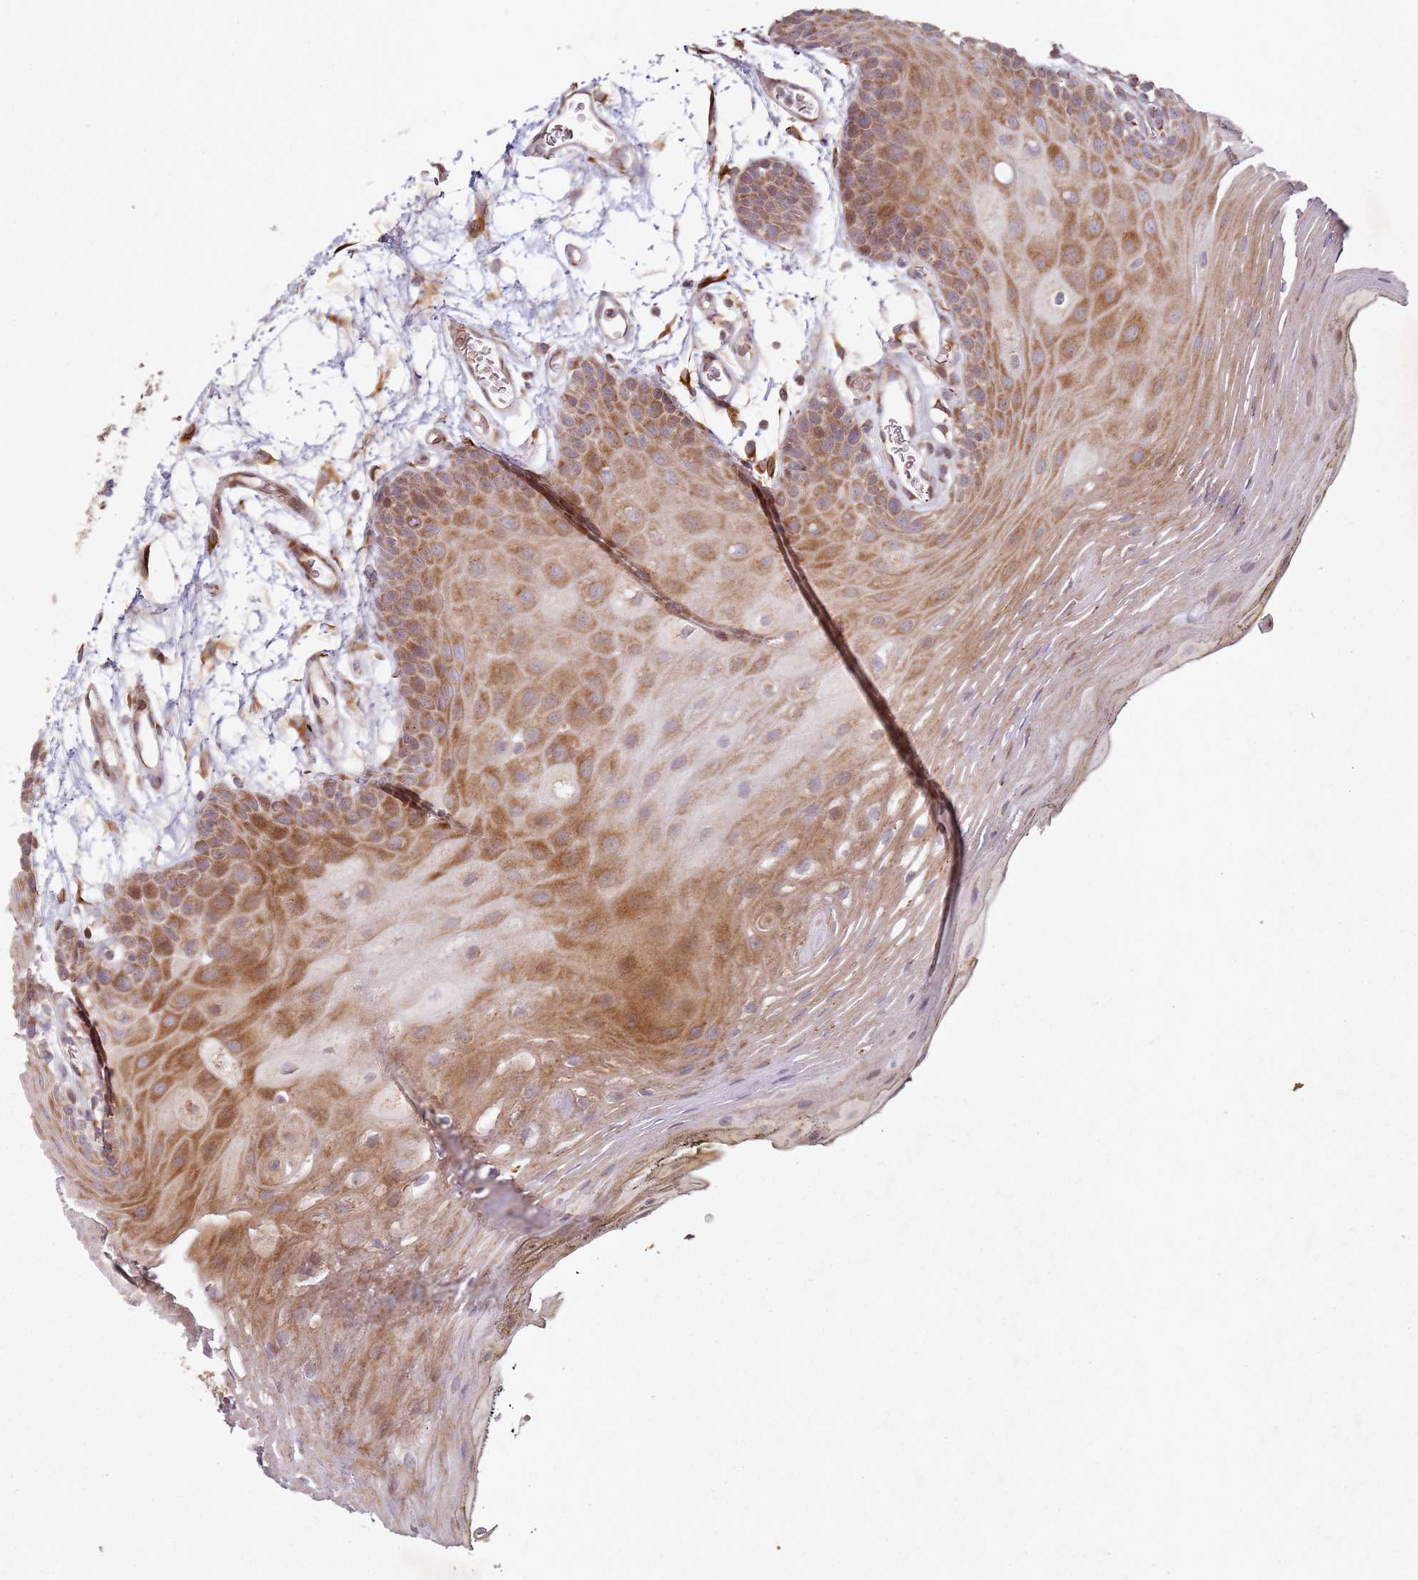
{"staining": {"intensity": "moderate", "quantity": ">75%", "location": "cytoplasmic/membranous"}, "tissue": "oral mucosa", "cell_type": "Squamous epithelial cells", "image_type": "normal", "snomed": [{"axis": "morphology", "description": "Normal tissue, NOS"}, {"axis": "topography", "description": "Oral tissue"}, {"axis": "topography", "description": "Tounge, NOS"}], "caption": "A high-resolution image shows IHC staining of normal oral mucosa, which reveals moderate cytoplasmic/membranous positivity in approximately >75% of squamous epithelial cells.", "gene": "ARFRP1", "patient": {"sex": "female", "age": 81}}